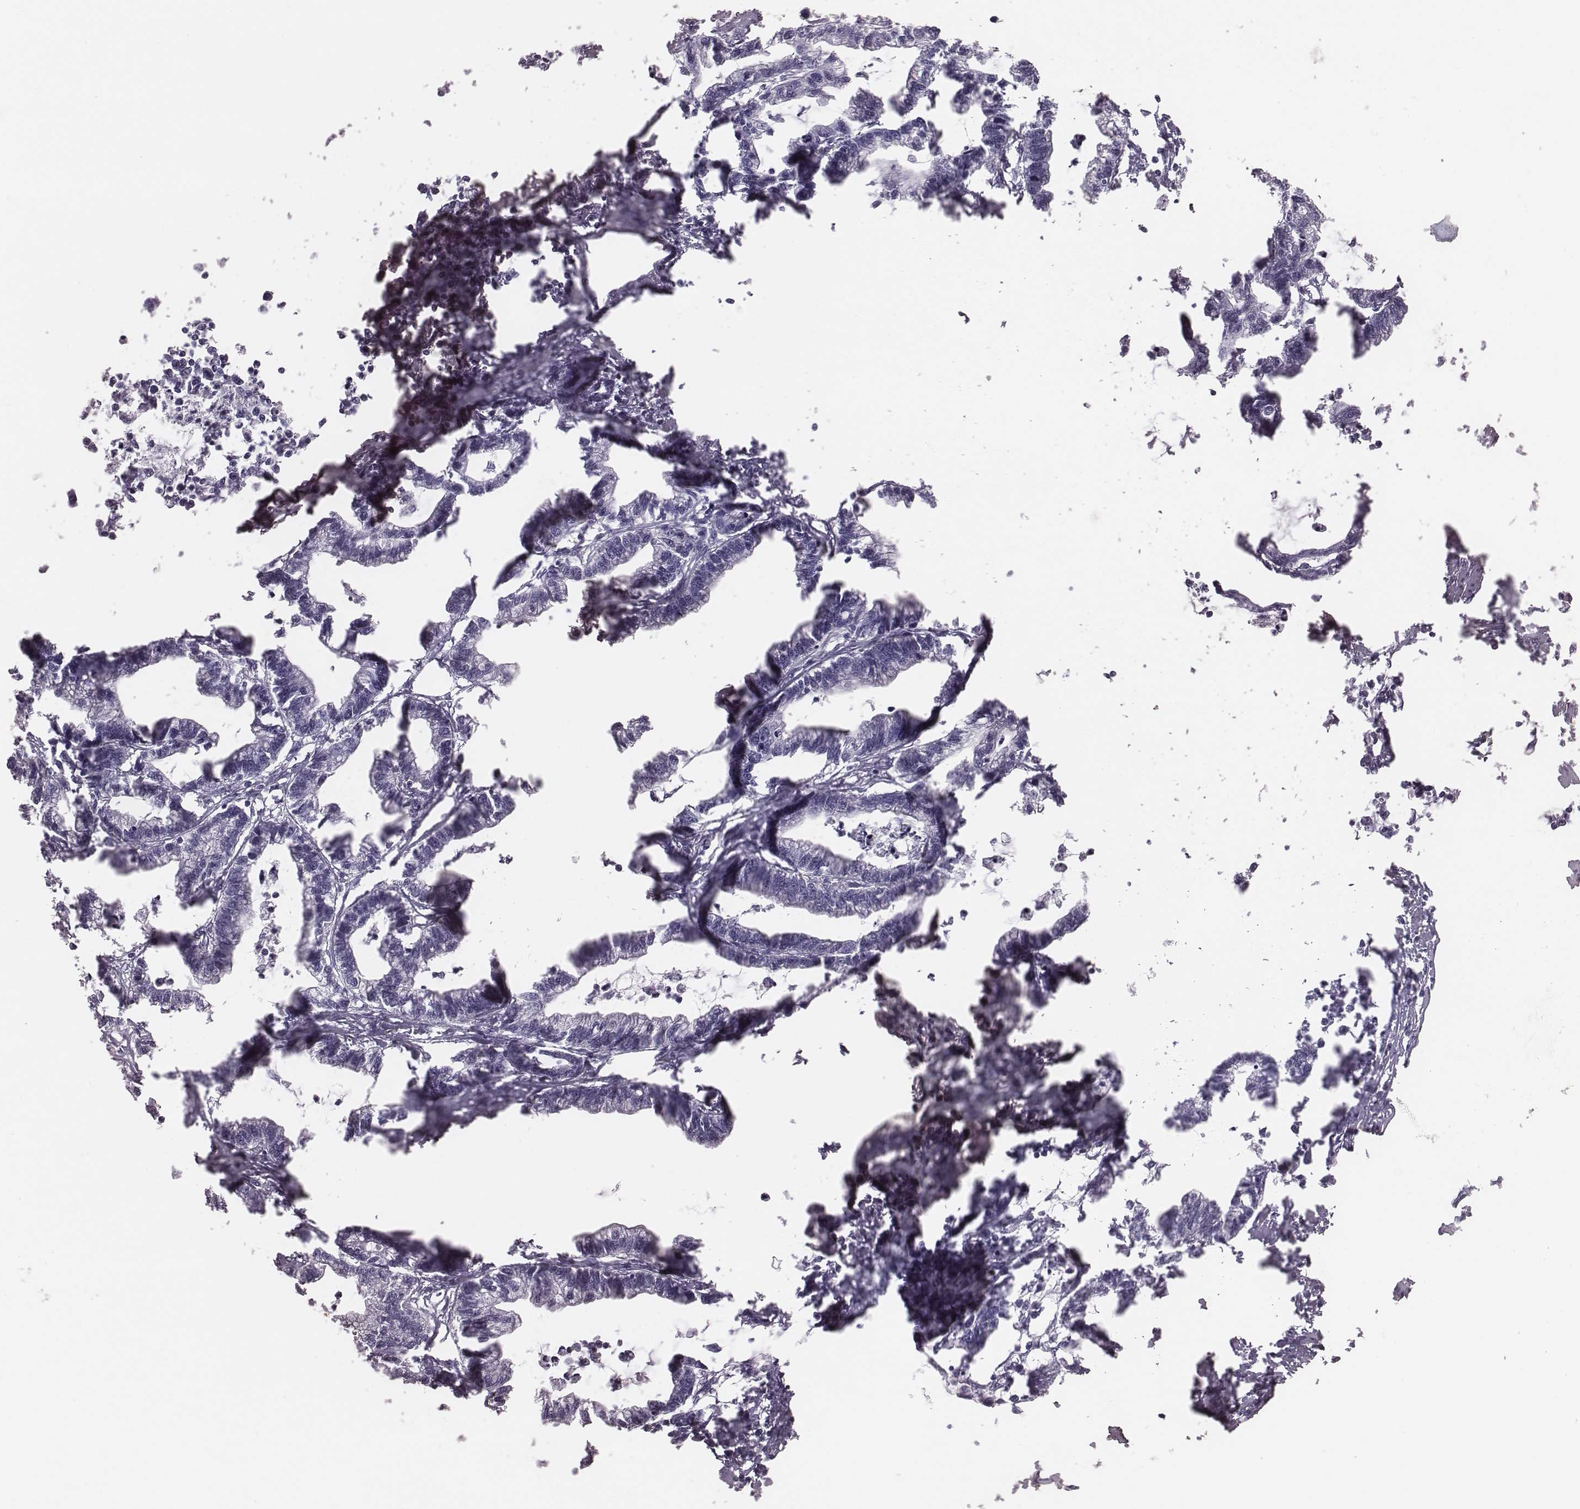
{"staining": {"intensity": "negative", "quantity": "none", "location": "none"}, "tissue": "stomach cancer", "cell_type": "Tumor cells", "image_type": "cancer", "snomed": [{"axis": "morphology", "description": "Adenocarcinoma, NOS"}, {"axis": "topography", "description": "Stomach"}], "caption": "Tumor cells show no significant expression in stomach cancer. Brightfield microscopy of IHC stained with DAB (3,3'-diaminobenzidine) (brown) and hematoxylin (blue), captured at high magnification.", "gene": "PDE8B", "patient": {"sex": "male", "age": 83}}